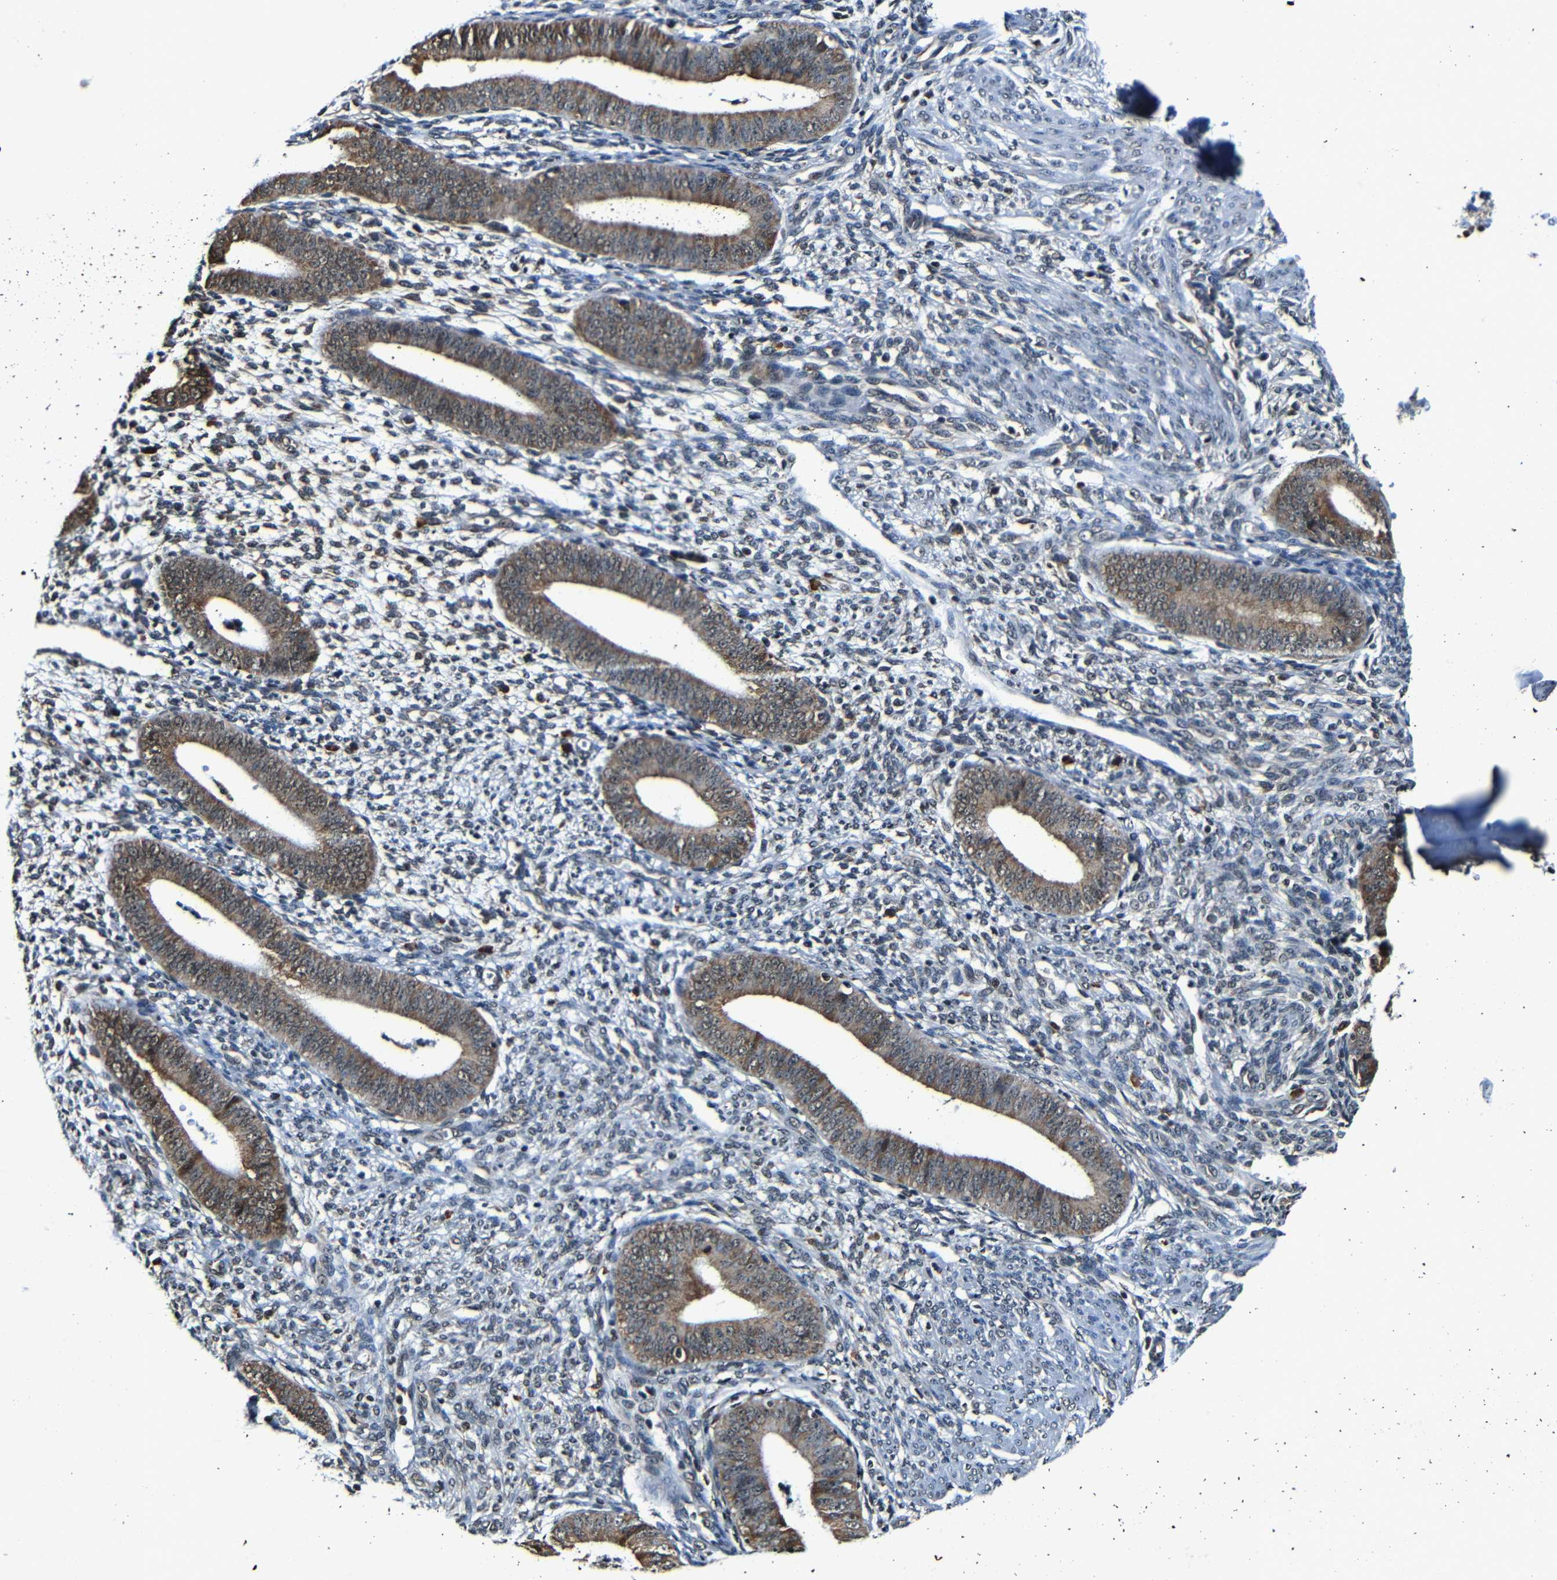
{"staining": {"intensity": "weak", "quantity": "<25%", "location": "nuclear"}, "tissue": "endometrium", "cell_type": "Cells in endometrial stroma", "image_type": "normal", "snomed": [{"axis": "morphology", "description": "Normal tissue, NOS"}, {"axis": "topography", "description": "Endometrium"}], "caption": "High power microscopy histopathology image of an immunohistochemistry image of normal endometrium, revealing no significant staining in cells in endometrial stroma.", "gene": "NCBP3", "patient": {"sex": "female", "age": 35}}